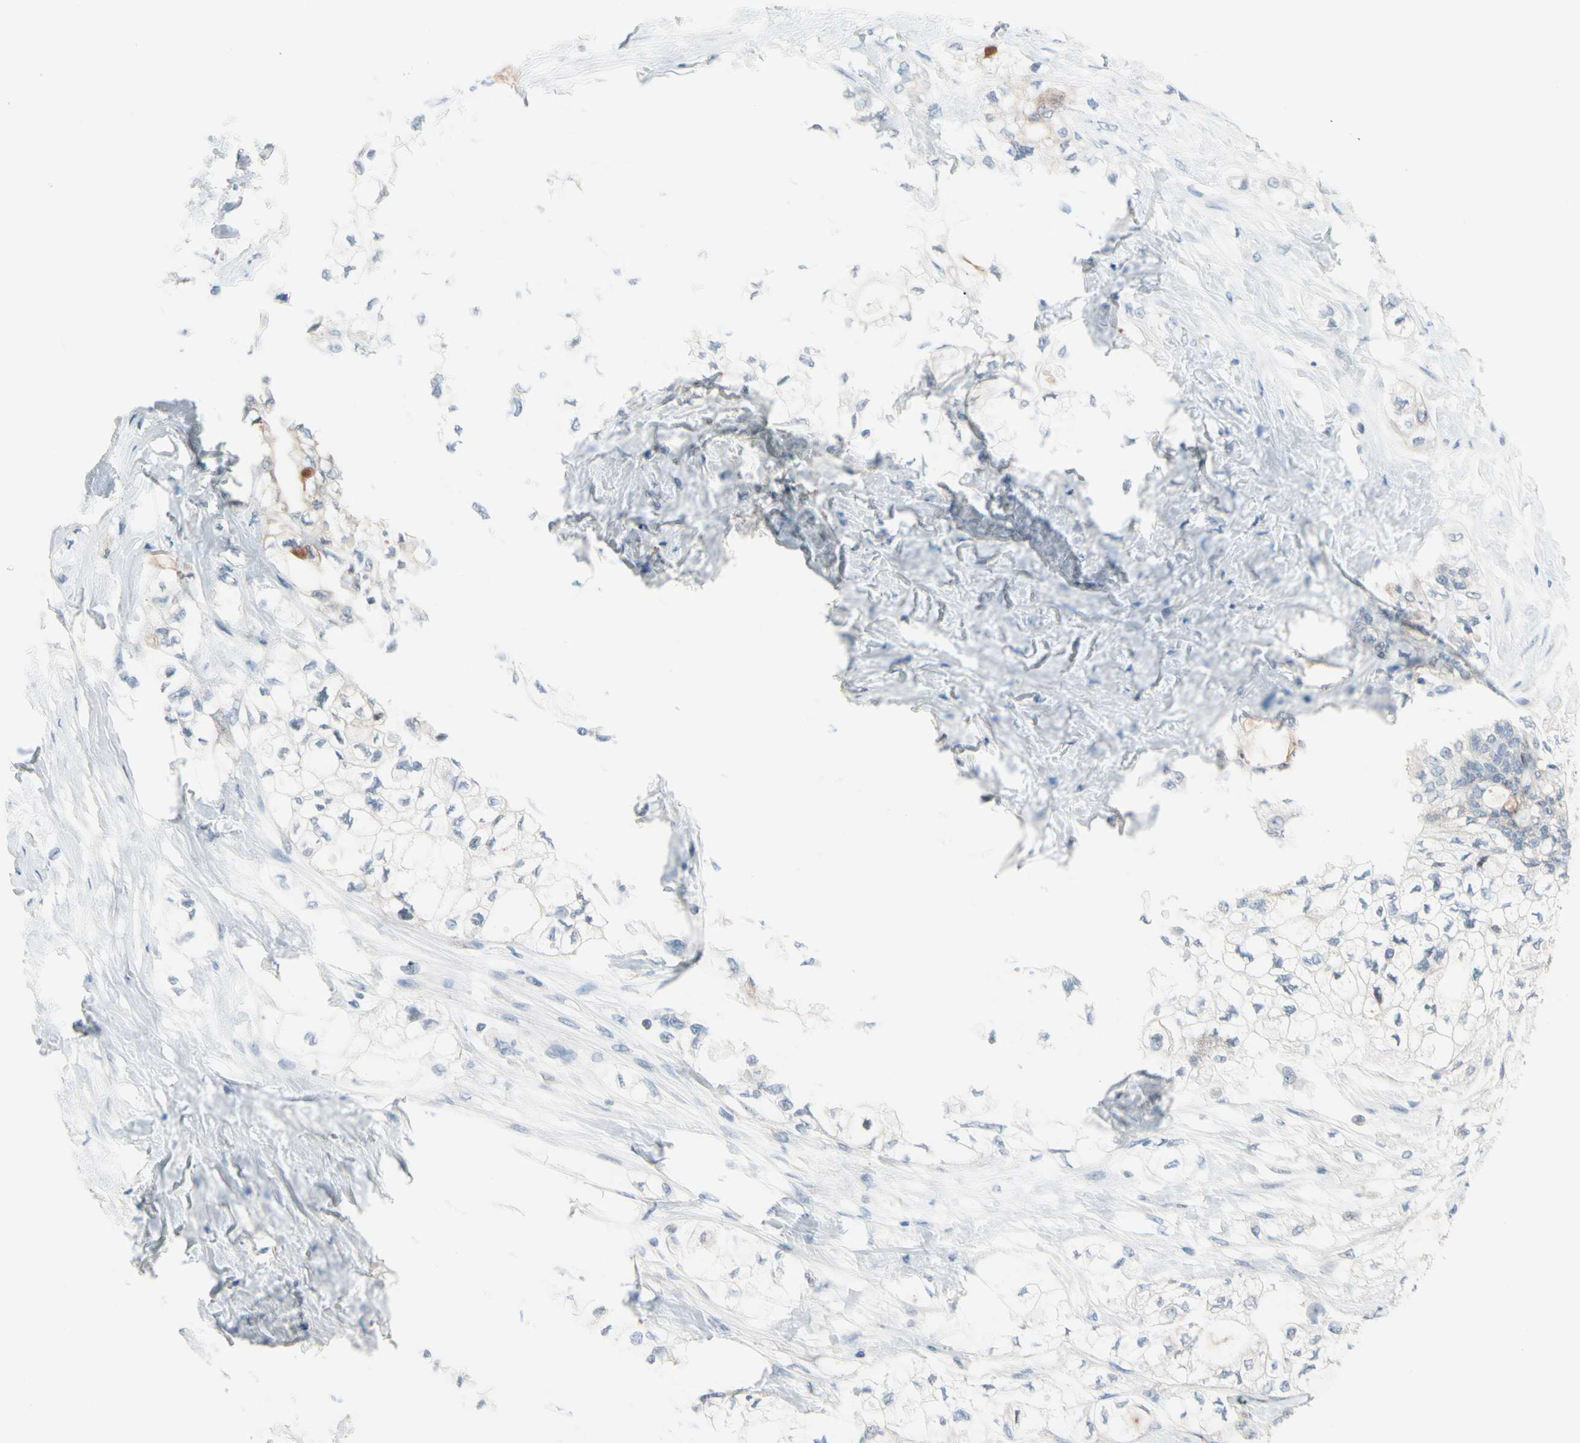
{"staining": {"intensity": "moderate", "quantity": ">75%", "location": "cytoplasmic/membranous"}, "tissue": "pancreatic cancer", "cell_type": "Tumor cells", "image_type": "cancer", "snomed": [{"axis": "morphology", "description": "Adenocarcinoma, NOS"}, {"axis": "topography", "description": "Pancreas"}], "caption": "Protein staining demonstrates moderate cytoplasmic/membranous positivity in approximately >75% of tumor cells in adenocarcinoma (pancreatic). (DAB = brown stain, brightfield microscopy at high magnification).", "gene": "CFAP36", "patient": {"sex": "male", "age": 70}}